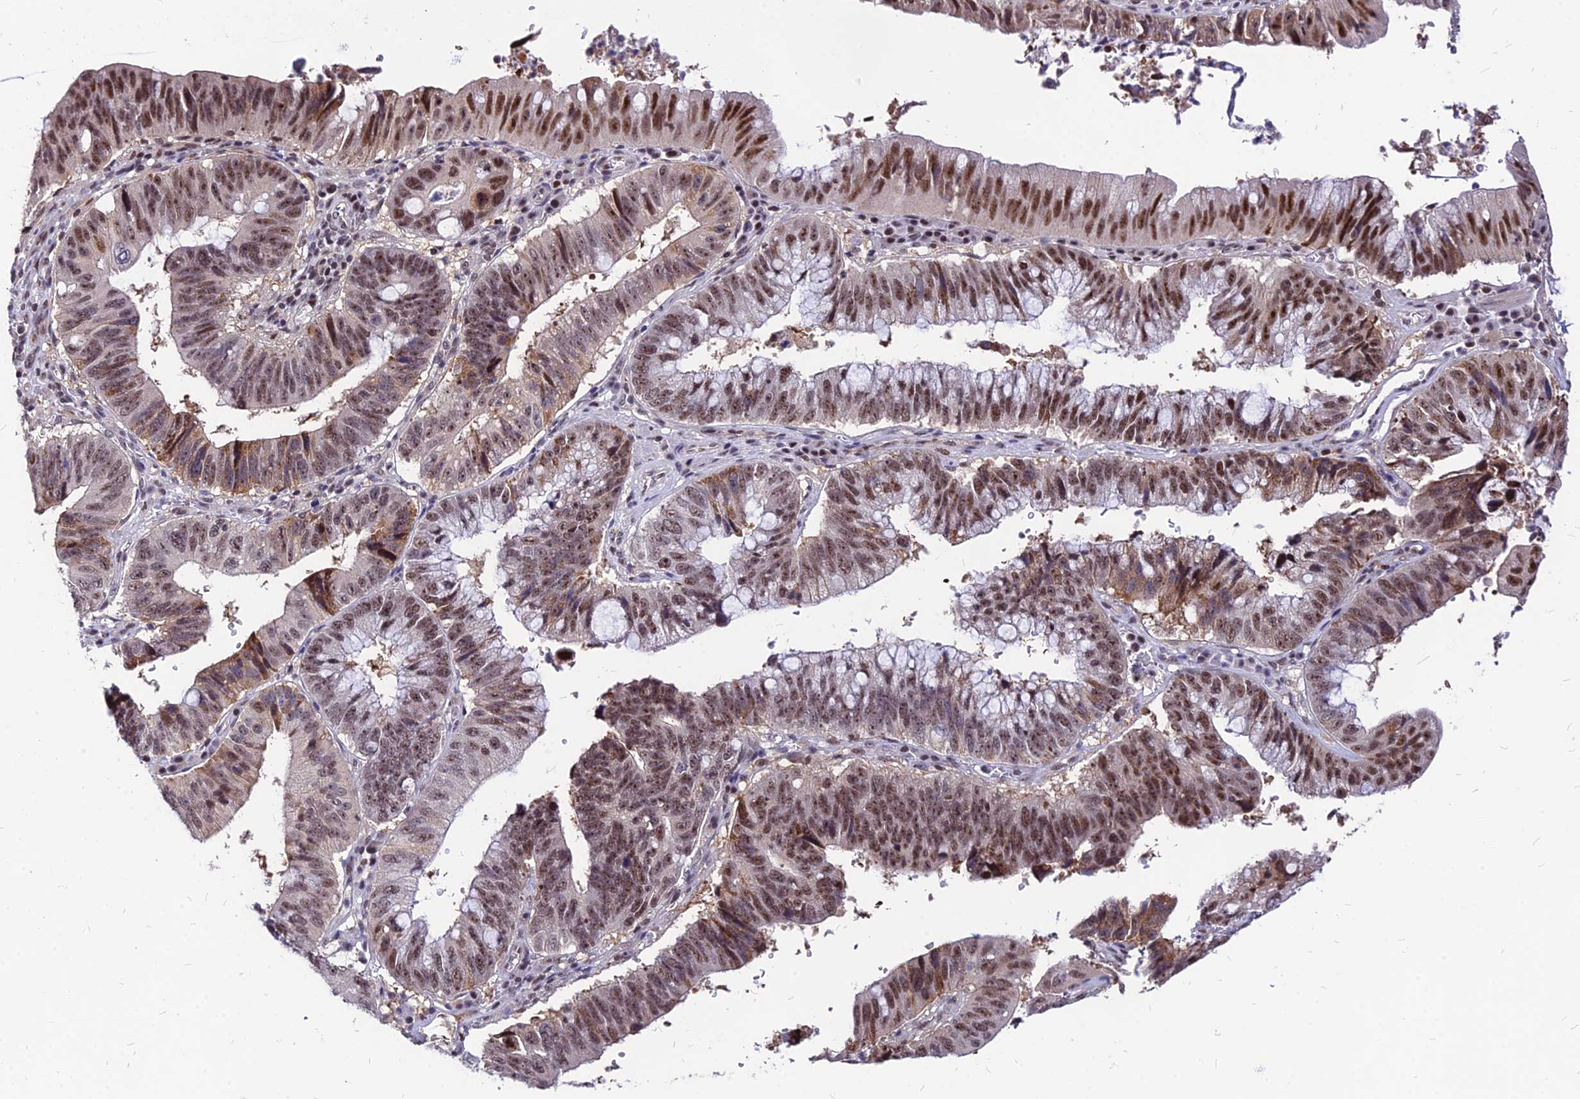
{"staining": {"intensity": "moderate", "quantity": ">75%", "location": "cytoplasmic/membranous,nuclear"}, "tissue": "stomach cancer", "cell_type": "Tumor cells", "image_type": "cancer", "snomed": [{"axis": "morphology", "description": "Adenocarcinoma, NOS"}, {"axis": "topography", "description": "Stomach"}], "caption": "Protein expression analysis of human adenocarcinoma (stomach) reveals moderate cytoplasmic/membranous and nuclear staining in approximately >75% of tumor cells.", "gene": "DDX55", "patient": {"sex": "male", "age": 59}}